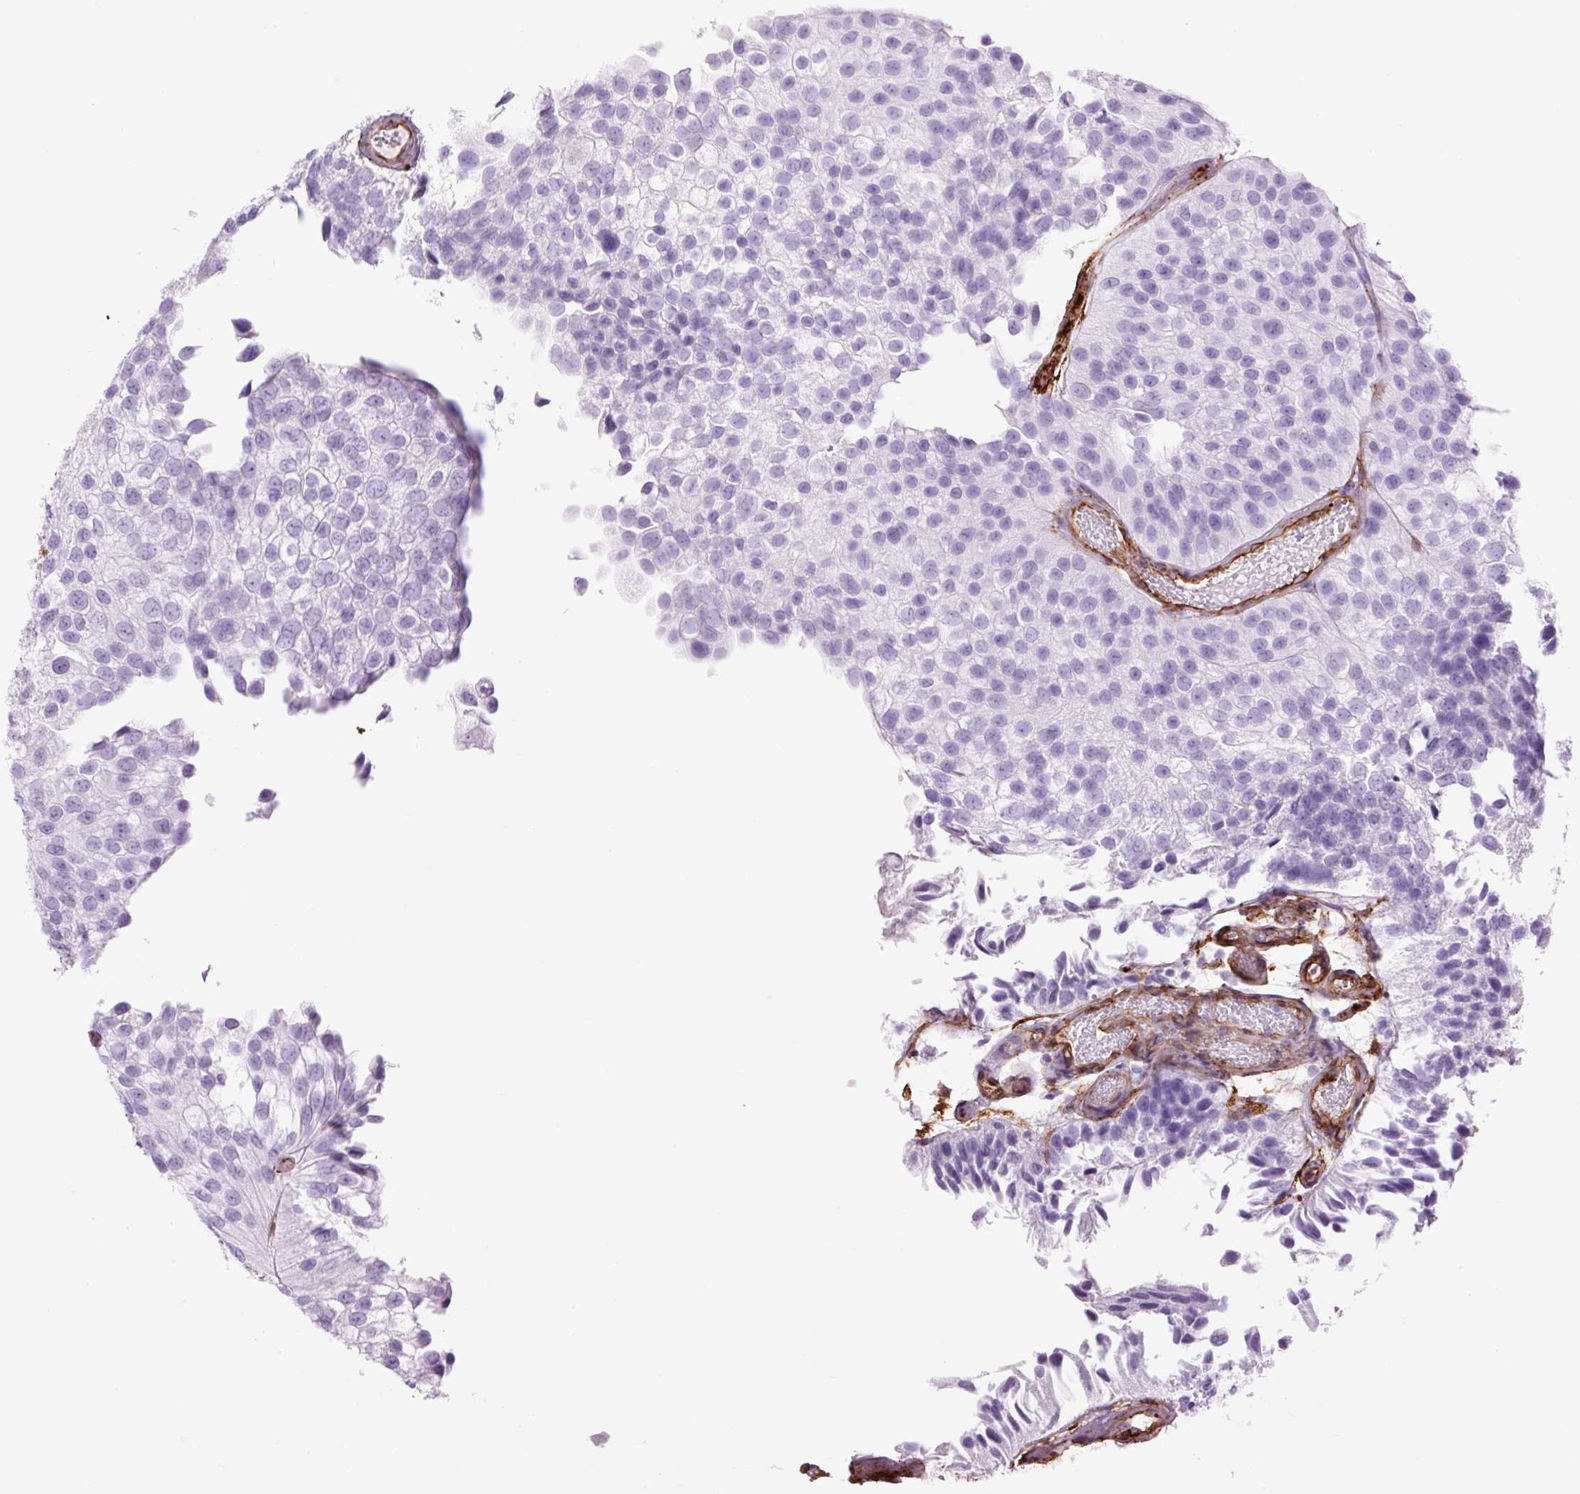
{"staining": {"intensity": "negative", "quantity": "none", "location": "none"}, "tissue": "urothelial cancer", "cell_type": "Tumor cells", "image_type": "cancer", "snomed": [{"axis": "morphology", "description": "Urothelial carcinoma, NOS"}, {"axis": "topography", "description": "Urinary bladder"}], "caption": "This image is of transitional cell carcinoma stained with immunohistochemistry to label a protein in brown with the nuclei are counter-stained blue. There is no staining in tumor cells. The staining was performed using DAB (3,3'-diaminobenzidine) to visualize the protein expression in brown, while the nuclei were stained in blue with hematoxylin (Magnification: 20x).", "gene": "CAV1", "patient": {"sex": "male", "age": 87}}